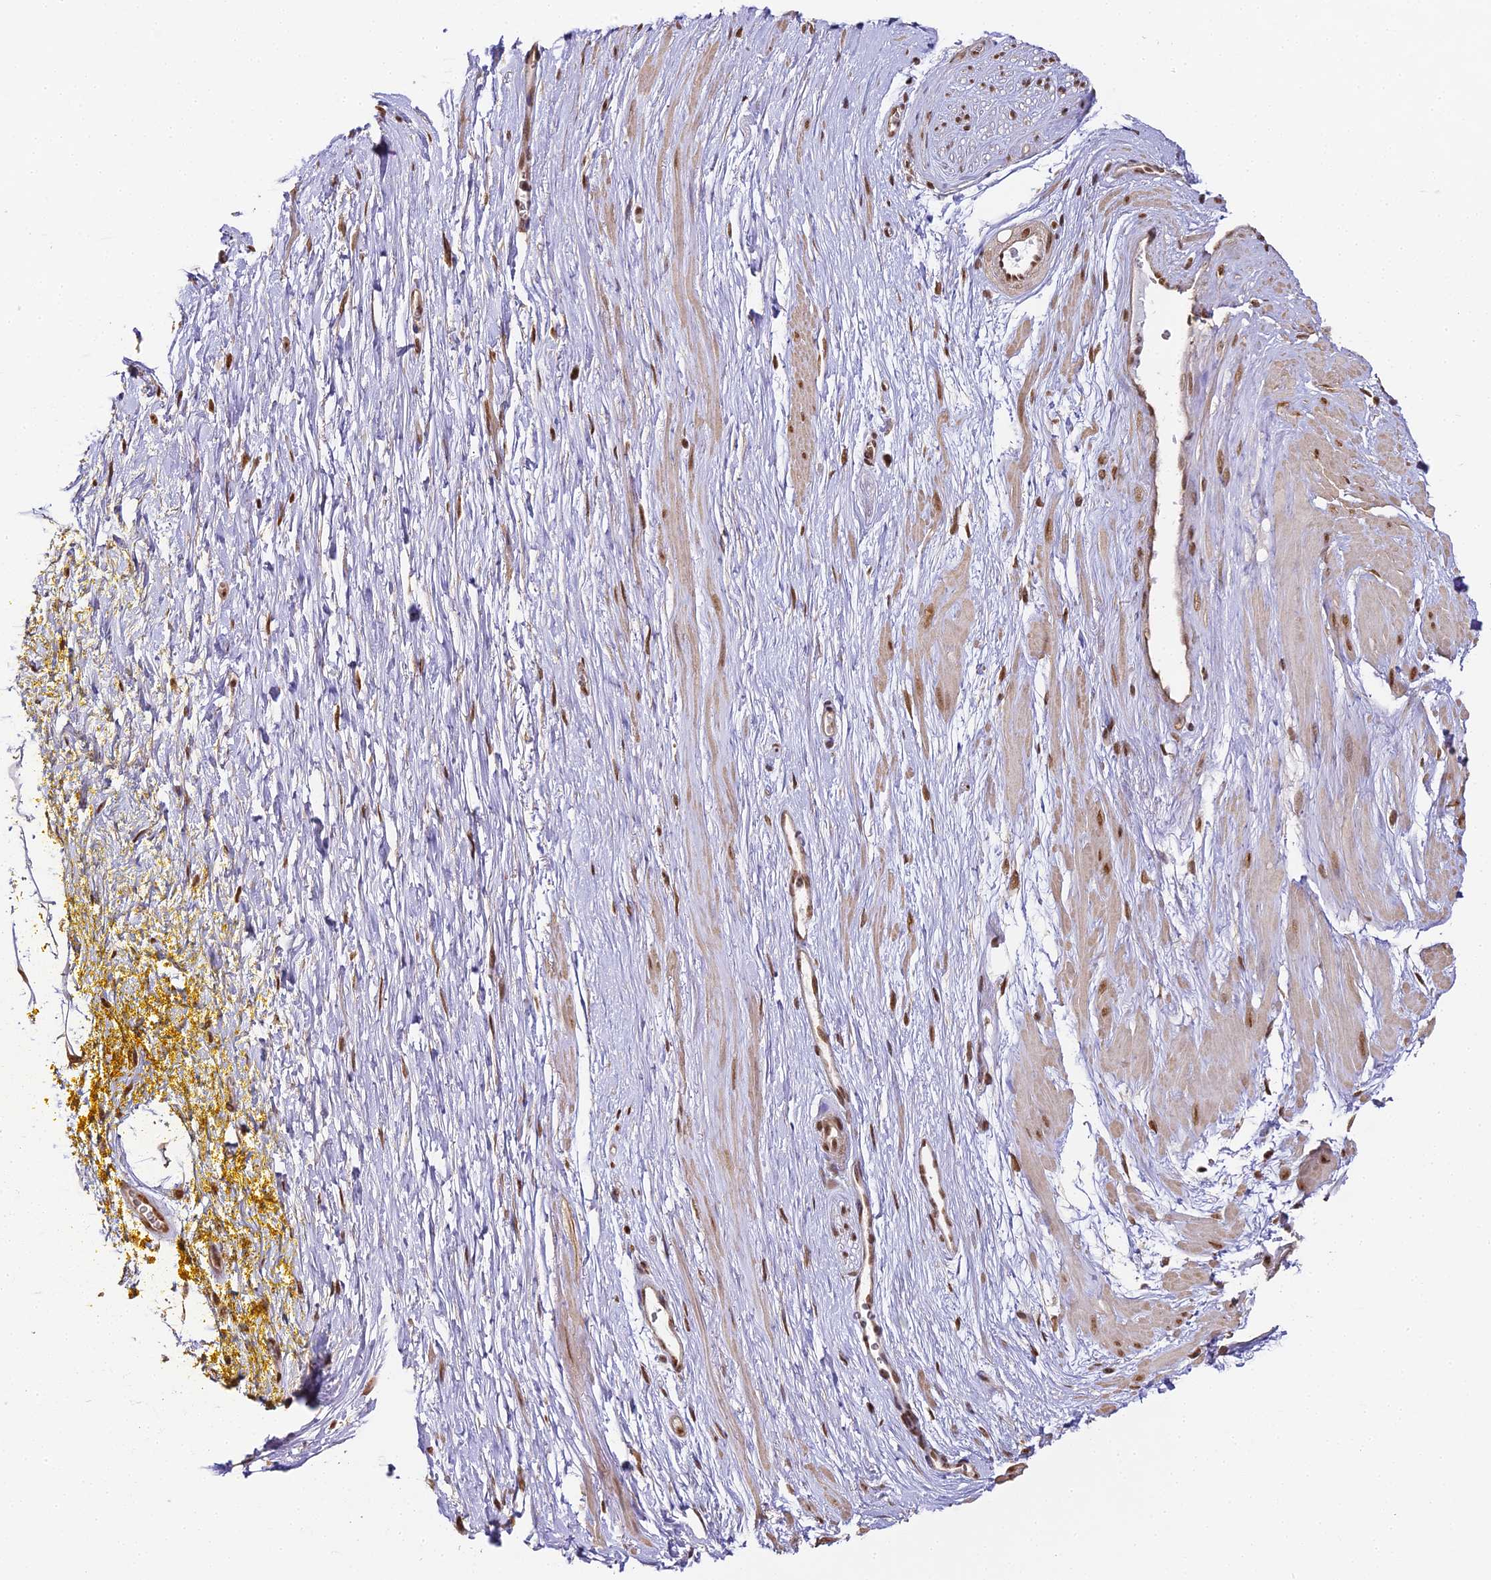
{"staining": {"intensity": "moderate", "quantity": ">75%", "location": "nuclear"}, "tissue": "adipose tissue", "cell_type": "Adipocytes", "image_type": "normal", "snomed": [{"axis": "morphology", "description": "Normal tissue, NOS"}, {"axis": "morphology", "description": "Adenocarcinoma, Low grade"}, {"axis": "topography", "description": "Prostate"}, {"axis": "topography", "description": "Peripheral nerve tissue"}], "caption": "A medium amount of moderate nuclear expression is seen in approximately >75% of adipocytes in unremarkable adipose tissue. (DAB IHC with brightfield microscopy, high magnification).", "gene": "HNRNPA1", "patient": {"sex": "male", "age": 63}}